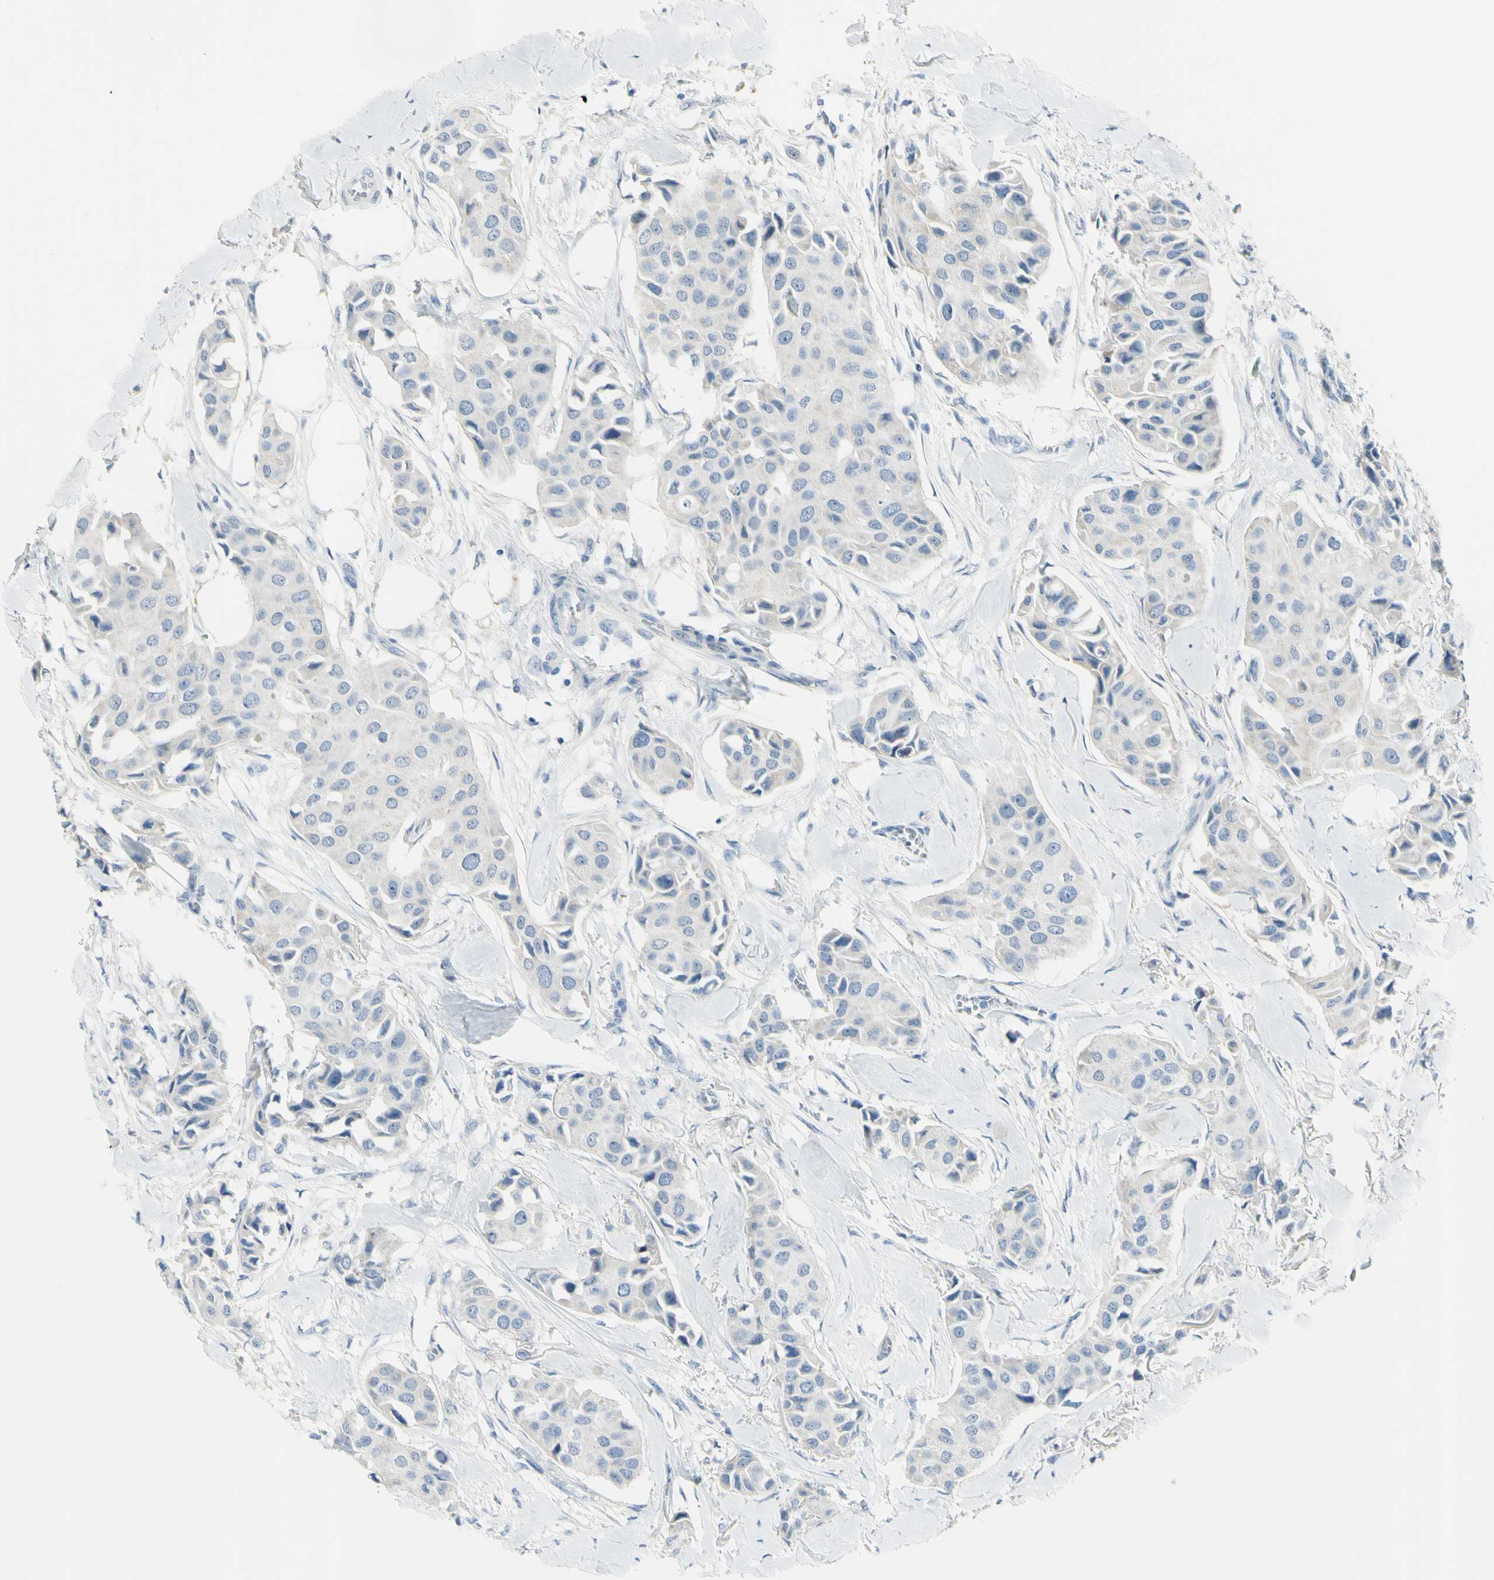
{"staining": {"intensity": "negative", "quantity": "none", "location": "none"}, "tissue": "breast cancer", "cell_type": "Tumor cells", "image_type": "cancer", "snomed": [{"axis": "morphology", "description": "Duct carcinoma"}, {"axis": "topography", "description": "Breast"}], "caption": "Immunohistochemical staining of breast cancer (intraductal carcinoma) demonstrates no significant staining in tumor cells.", "gene": "ZNF557", "patient": {"sex": "female", "age": 80}}